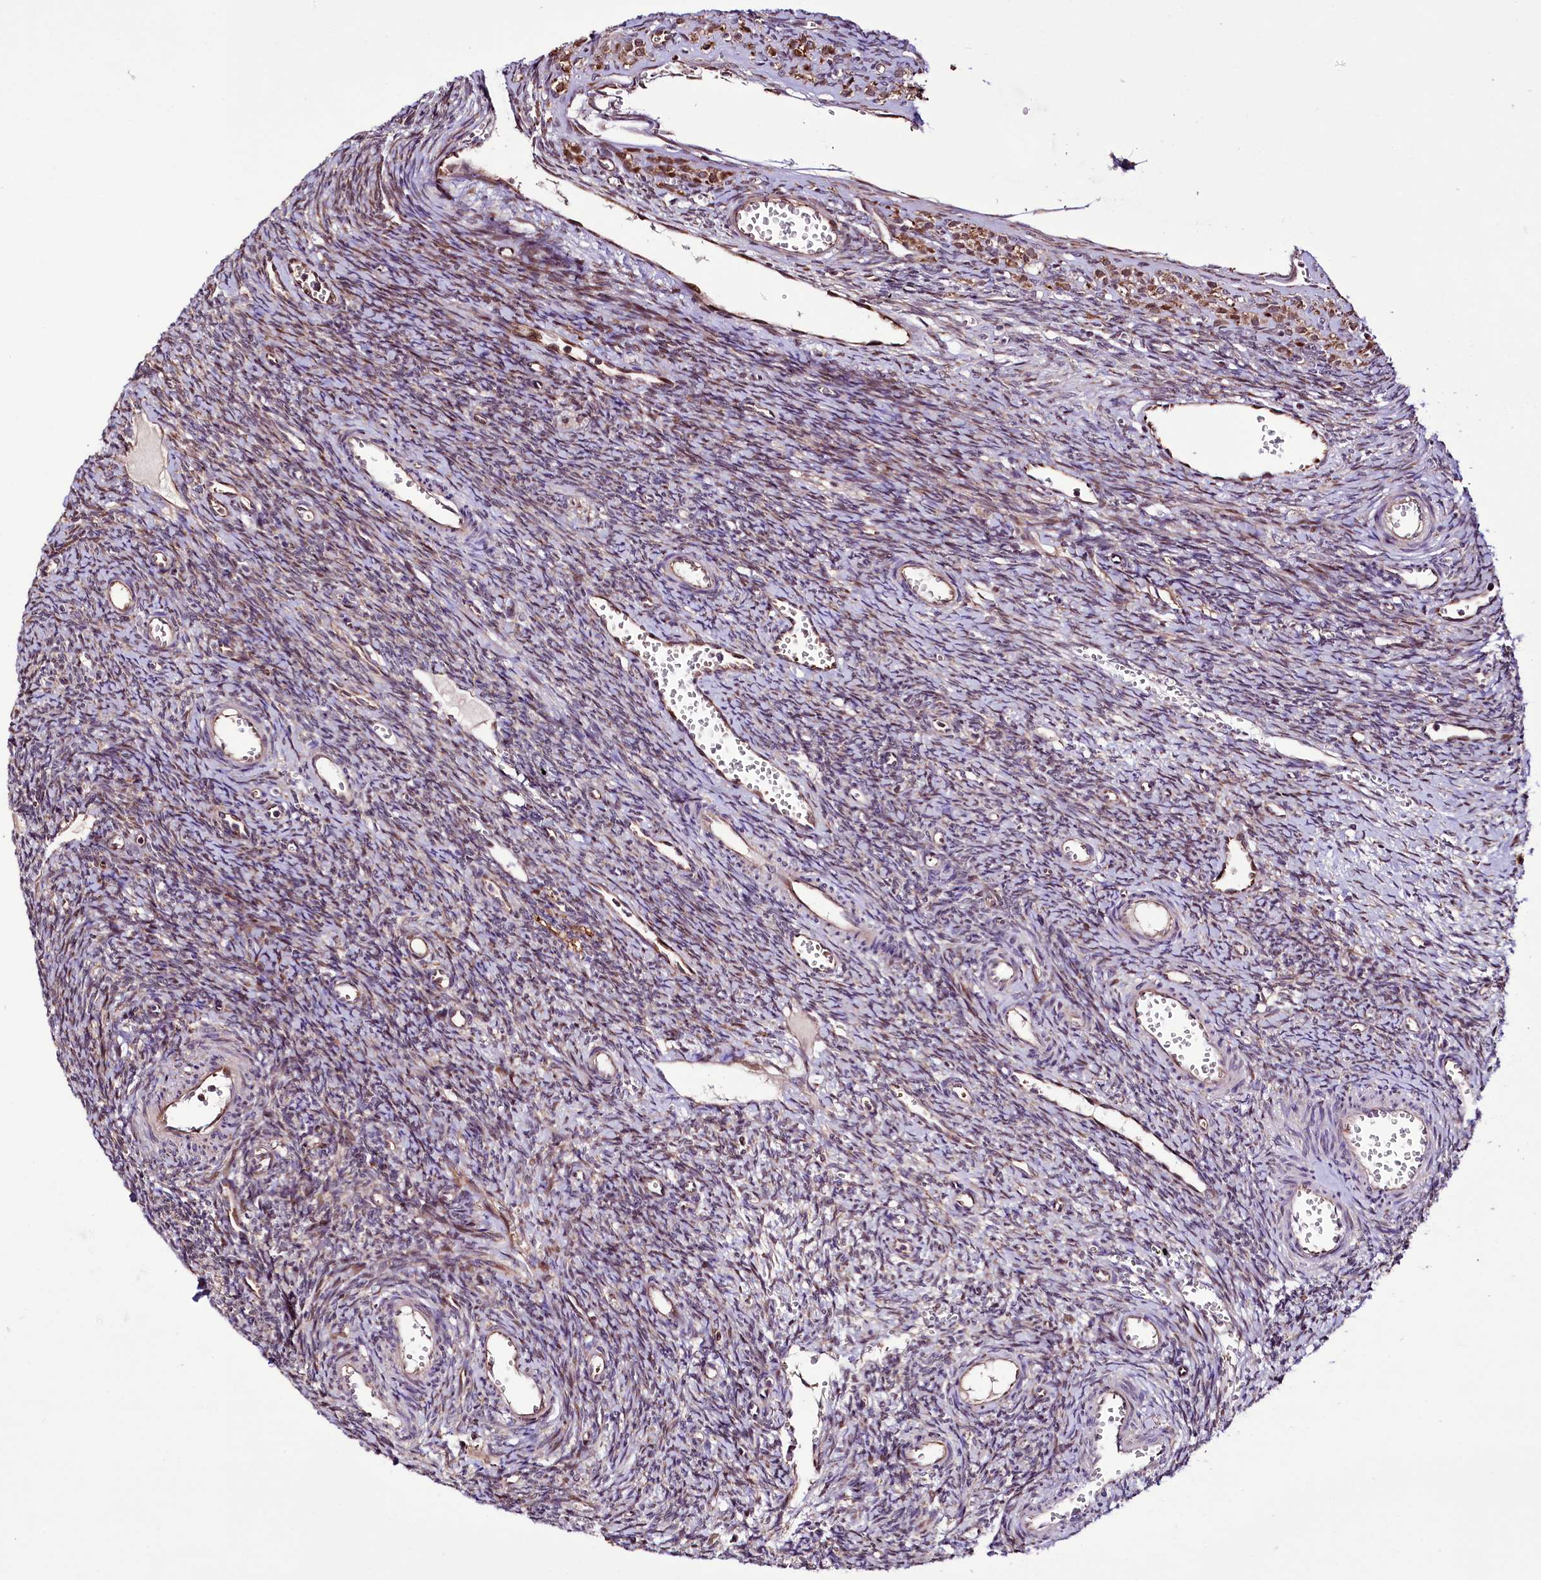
{"staining": {"intensity": "weak", "quantity": "25%-75%", "location": "cytoplasmic/membranous,nuclear"}, "tissue": "ovary", "cell_type": "Ovarian stroma cells", "image_type": "normal", "snomed": [{"axis": "morphology", "description": "Normal tissue, NOS"}, {"axis": "topography", "description": "Ovary"}], "caption": "Approximately 25%-75% of ovarian stroma cells in normal human ovary reveal weak cytoplasmic/membranous,nuclear protein staining as visualized by brown immunohistochemical staining.", "gene": "CUTC", "patient": {"sex": "female", "age": 39}}